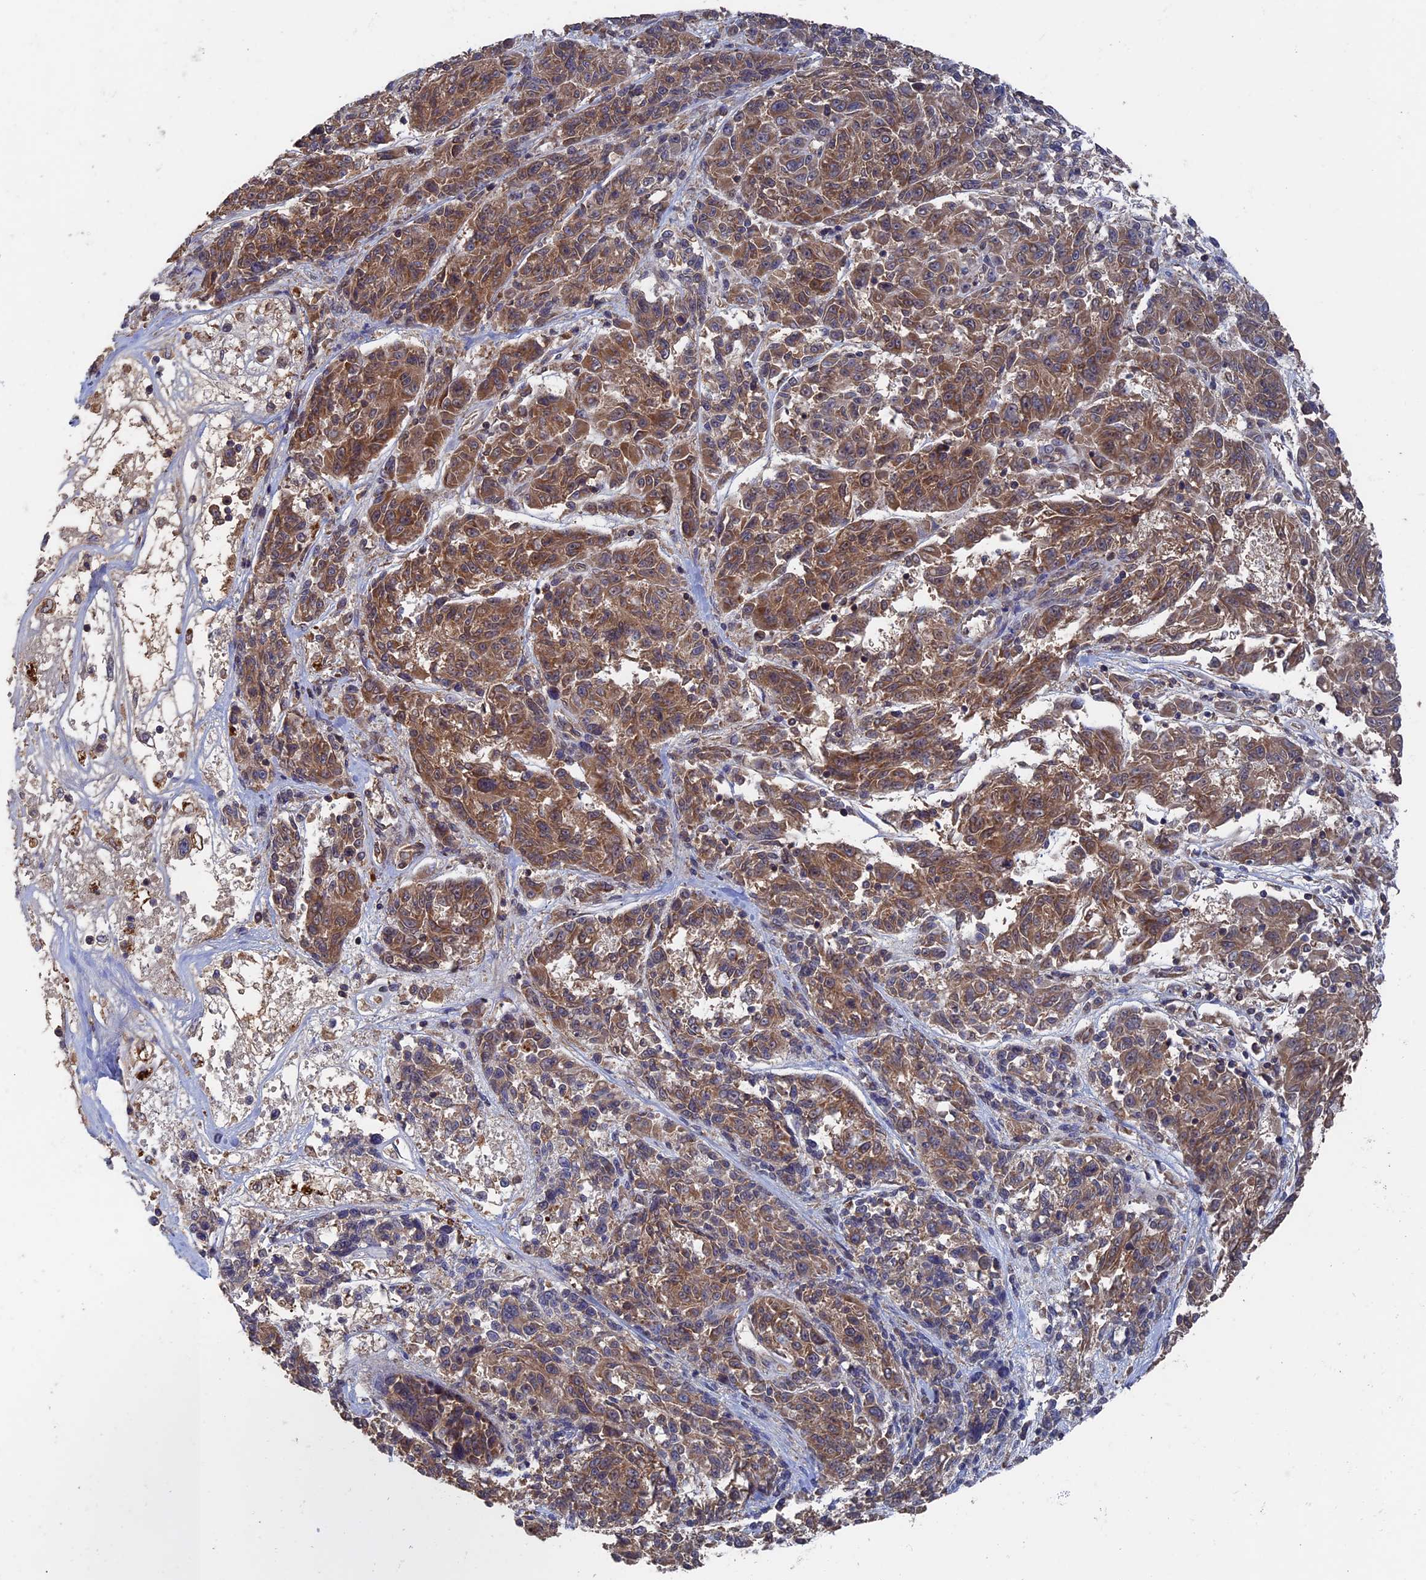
{"staining": {"intensity": "moderate", "quantity": ">75%", "location": "cytoplasmic/membranous"}, "tissue": "melanoma", "cell_type": "Tumor cells", "image_type": "cancer", "snomed": [{"axis": "morphology", "description": "Malignant melanoma, NOS"}, {"axis": "topography", "description": "Skin"}], "caption": "Immunohistochemistry (IHC) photomicrograph of melanoma stained for a protein (brown), which demonstrates medium levels of moderate cytoplasmic/membranous expression in about >75% of tumor cells.", "gene": "RAB15", "patient": {"sex": "male", "age": 53}}